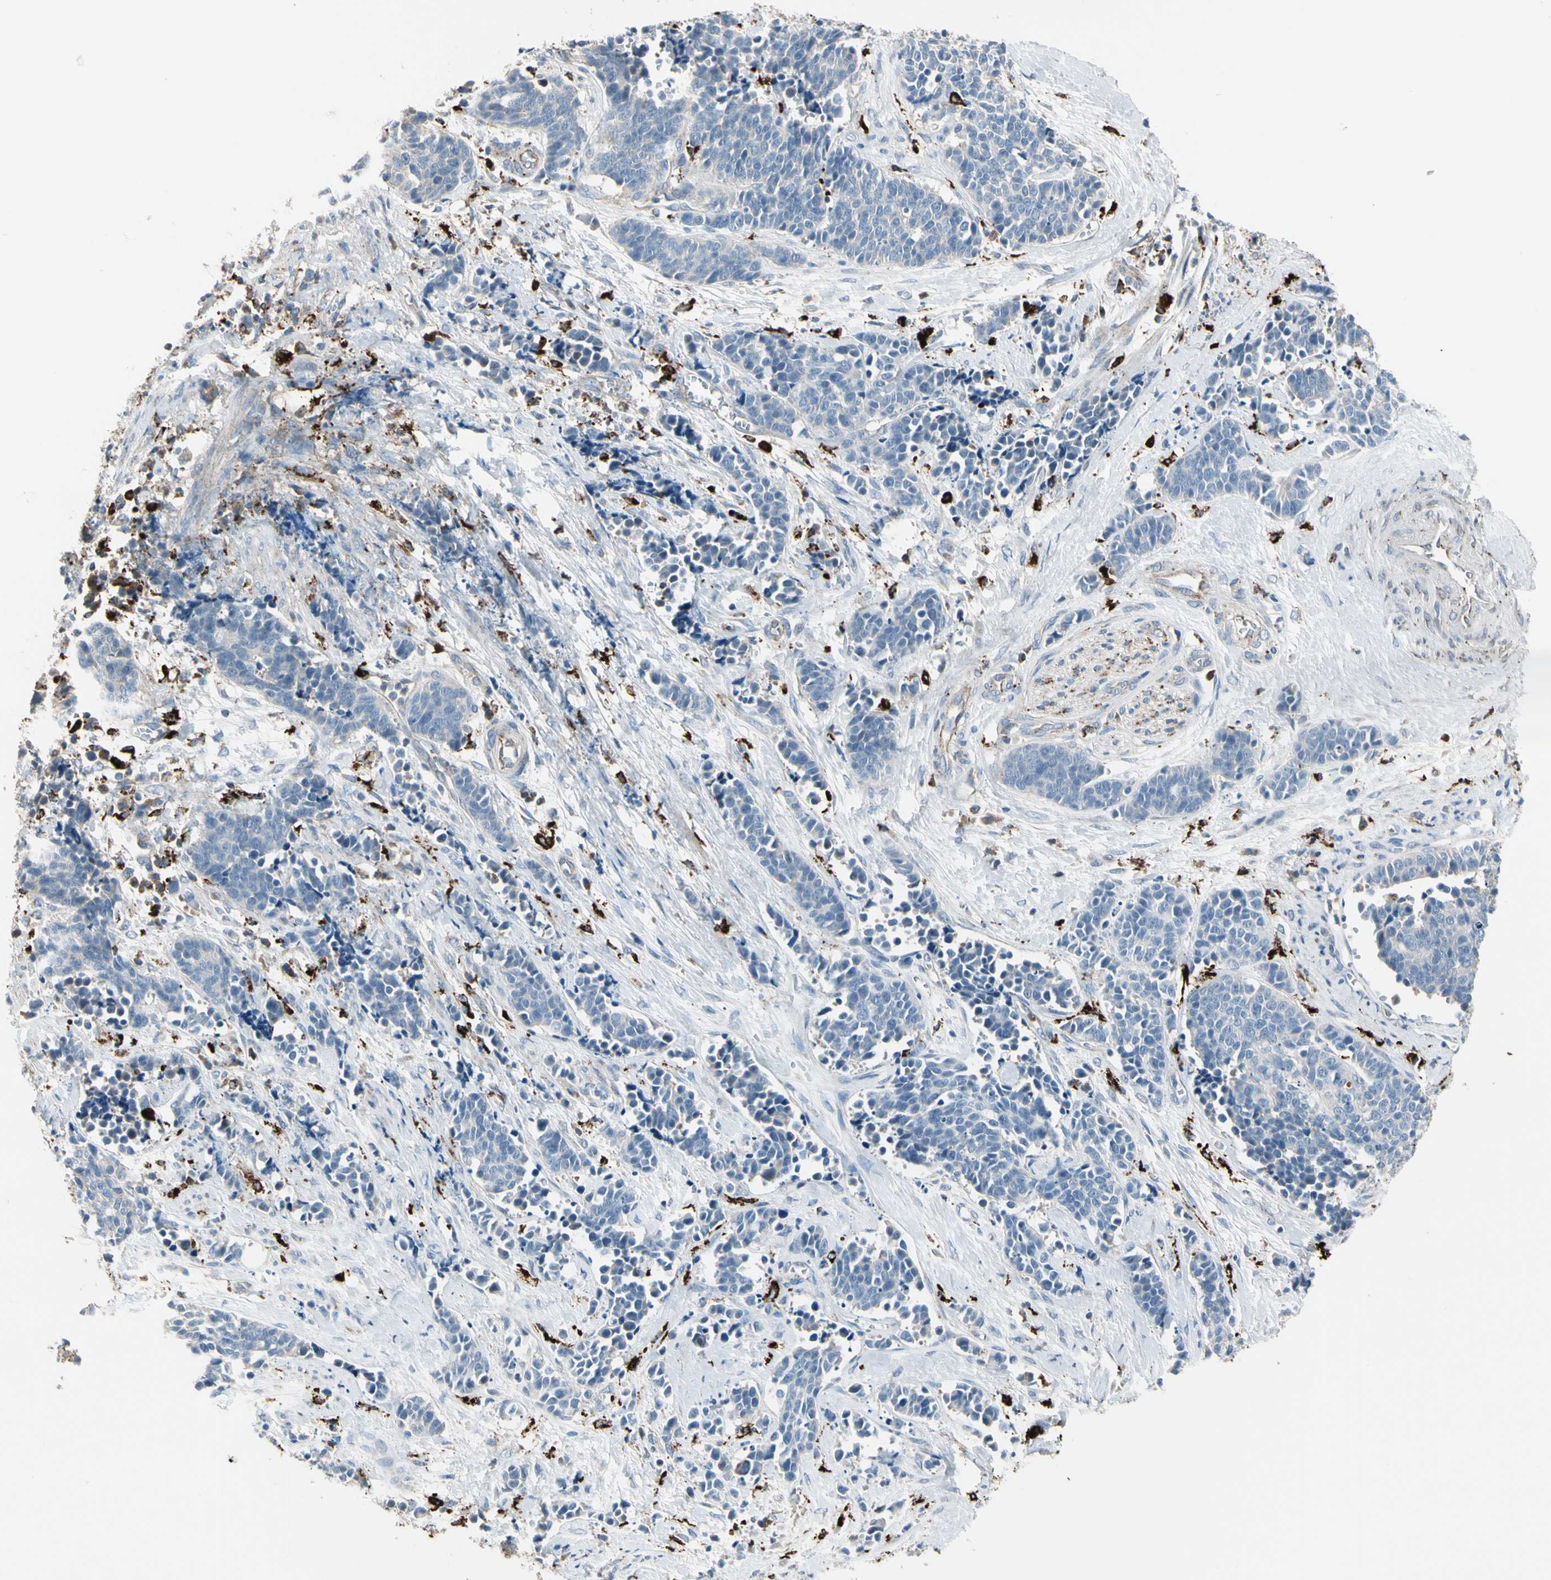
{"staining": {"intensity": "negative", "quantity": "none", "location": "none"}, "tissue": "cervical cancer", "cell_type": "Tumor cells", "image_type": "cancer", "snomed": [{"axis": "morphology", "description": "Squamous cell carcinoma, NOS"}, {"axis": "topography", "description": "Cervix"}], "caption": "A histopathology image of squamous cell carcinoma (cervical) stained for a protein reveals no brown staining in tumor cells.", "gene": "GM2A", "patient": {"sex": "female", "age": 35}}